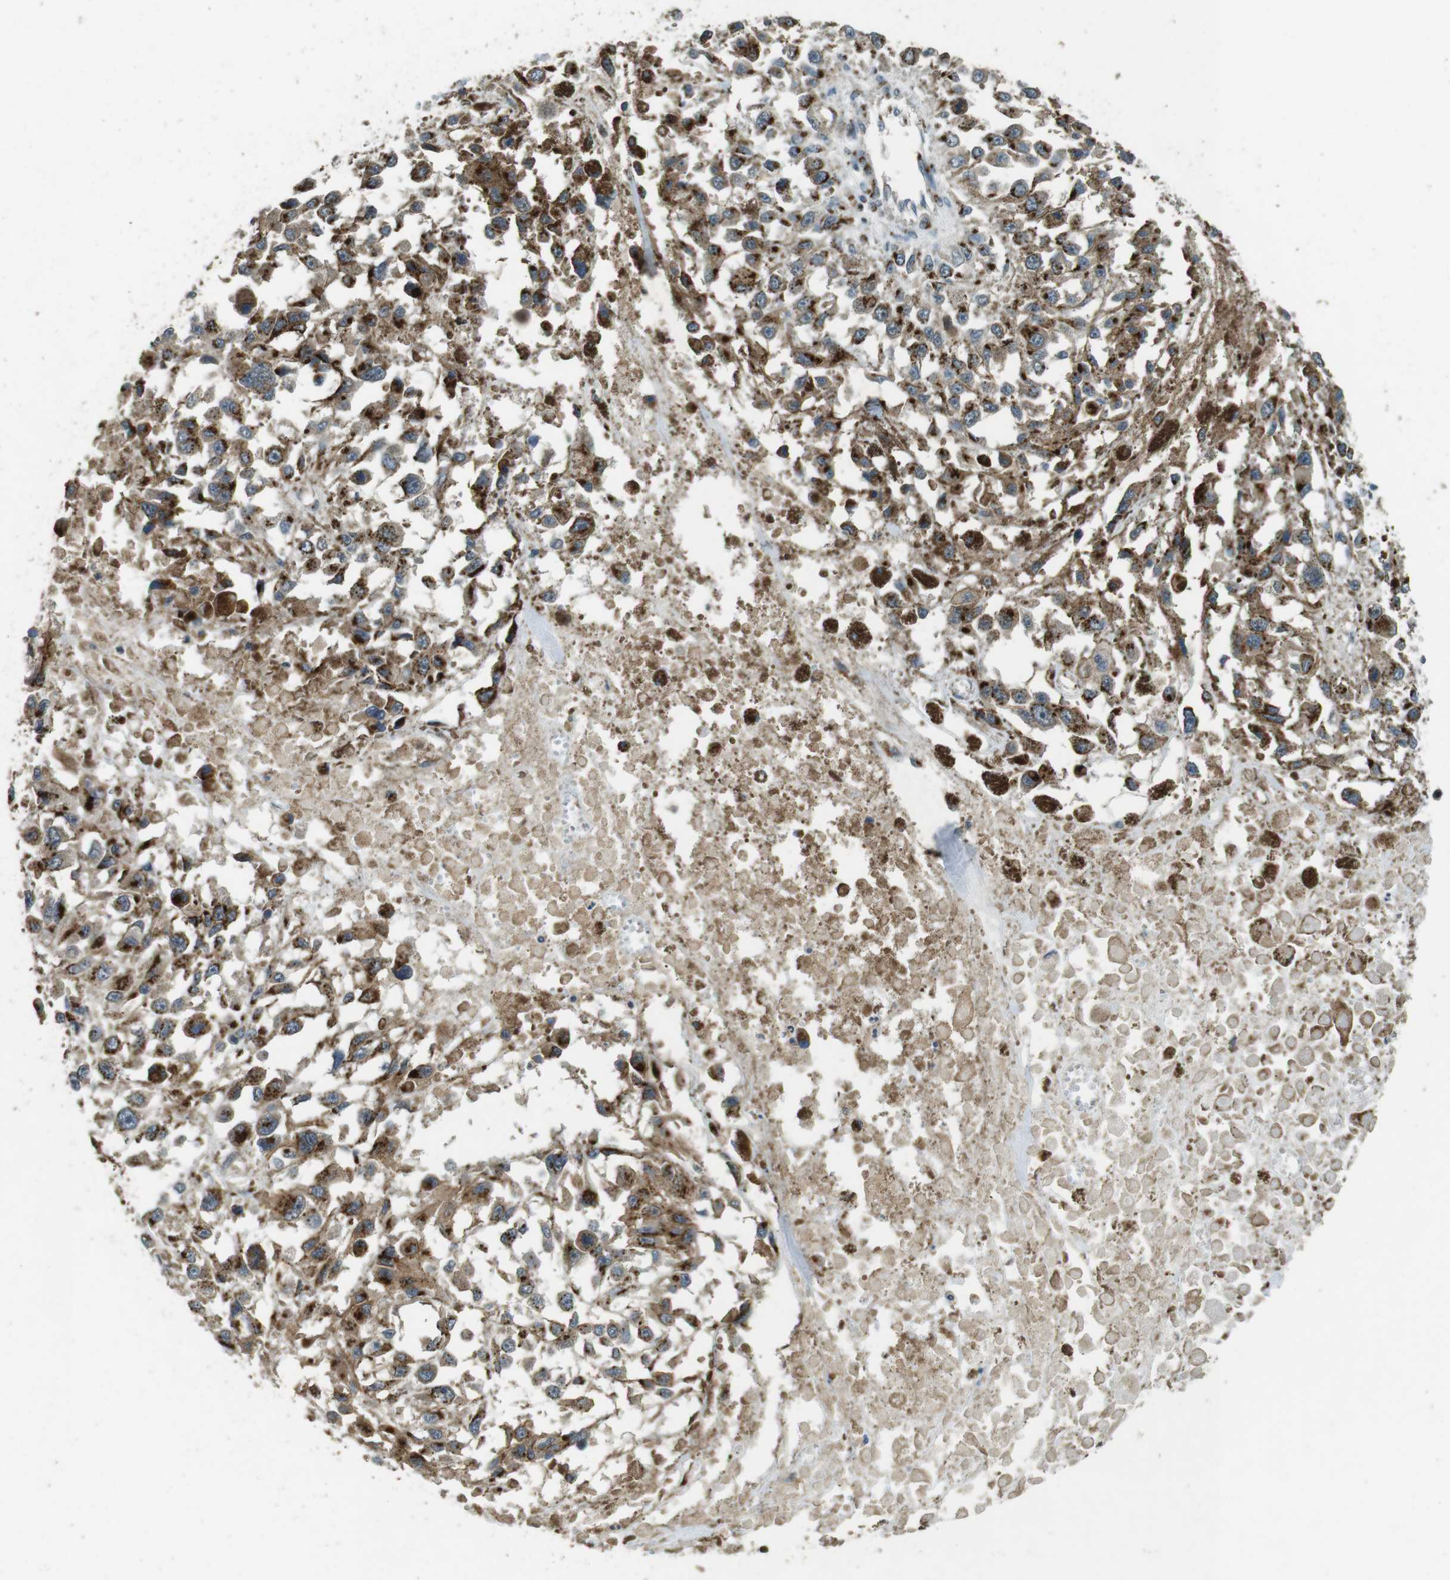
{"staining": {"intensity": "strong", "quantity": ">75%", "location": "cytoplasmic/membranous"}, "tissue": "melanoma", "cell_type": "Tumor cells", "image_type": "cancer", "snomed": [{"axis": "morphology", "description": "Malignant melanoma, Metastatic site"}, {"axis": "topography", "description": "Lymph node"}], "caption": "Immunohistochemical staining of malignant melanoma (metastatic site) displays high levels of strong cytoplasmic/membranous protein staining in about >75% of tumor cells. (DAB (3,3'-diaminobenzidine) = brown stain, brightfield microscopy at high magnification).", "gene": "TMEM115", "patient": {"sex": "male", "age": 59}}